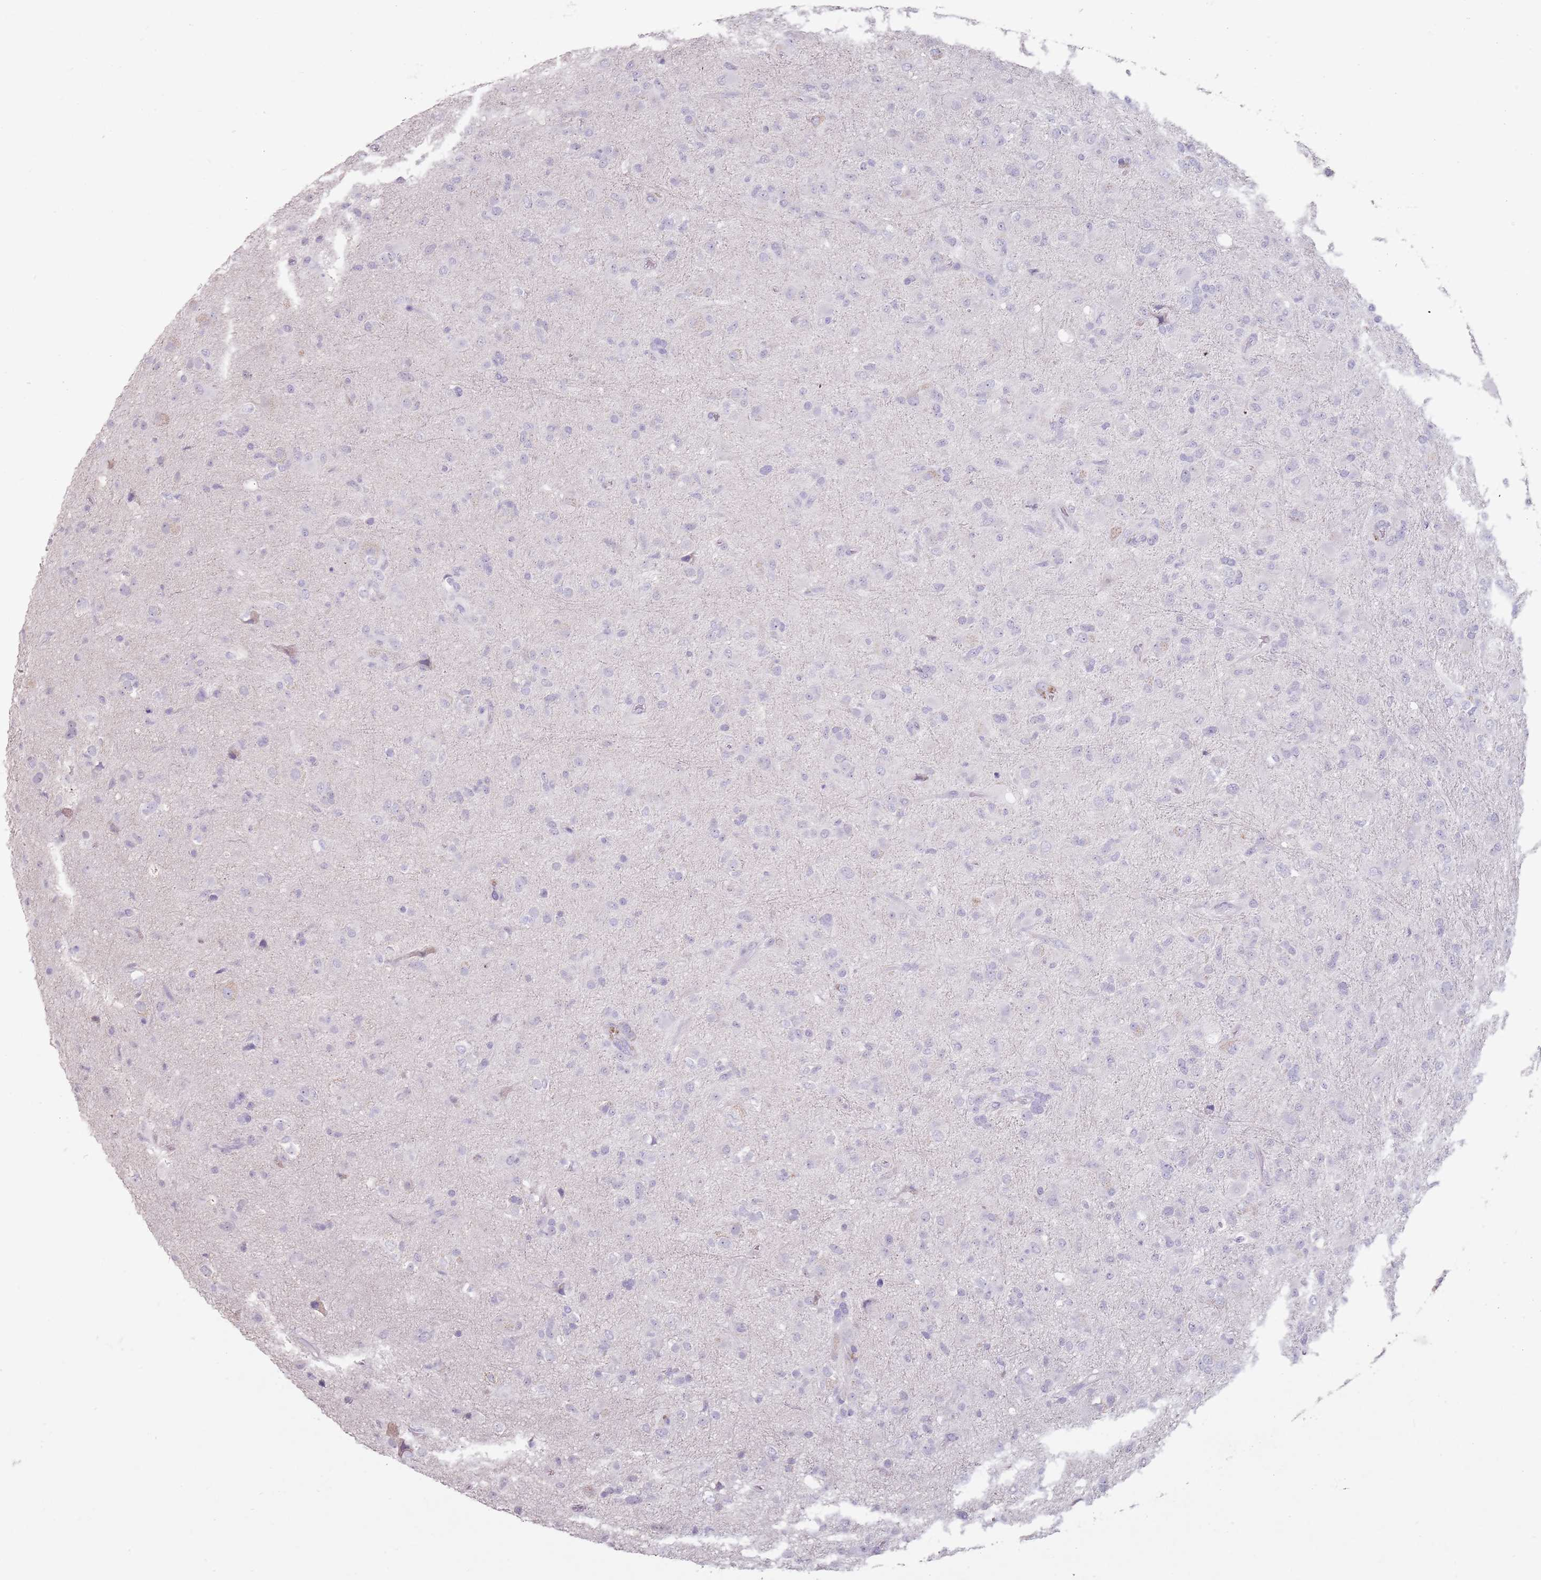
{"staining": {"intensity": "negative", "quantity": "none", "location": "none"}, "tissue": "glioma", "cell_type": "Tumor cells", "image_type": "cancer", "snomed": [{"axis": "morphology", "description": "Glioma, malignant, Low grade"}, {"axis": "topography", "description": "Brain"}], "caption": "The IHC micrograph has no significant expression in tumor cells of malignant glioma (low-grade) tissue.", "gene": "STYK1", "patient": {"sex": "male", "age": 65}}